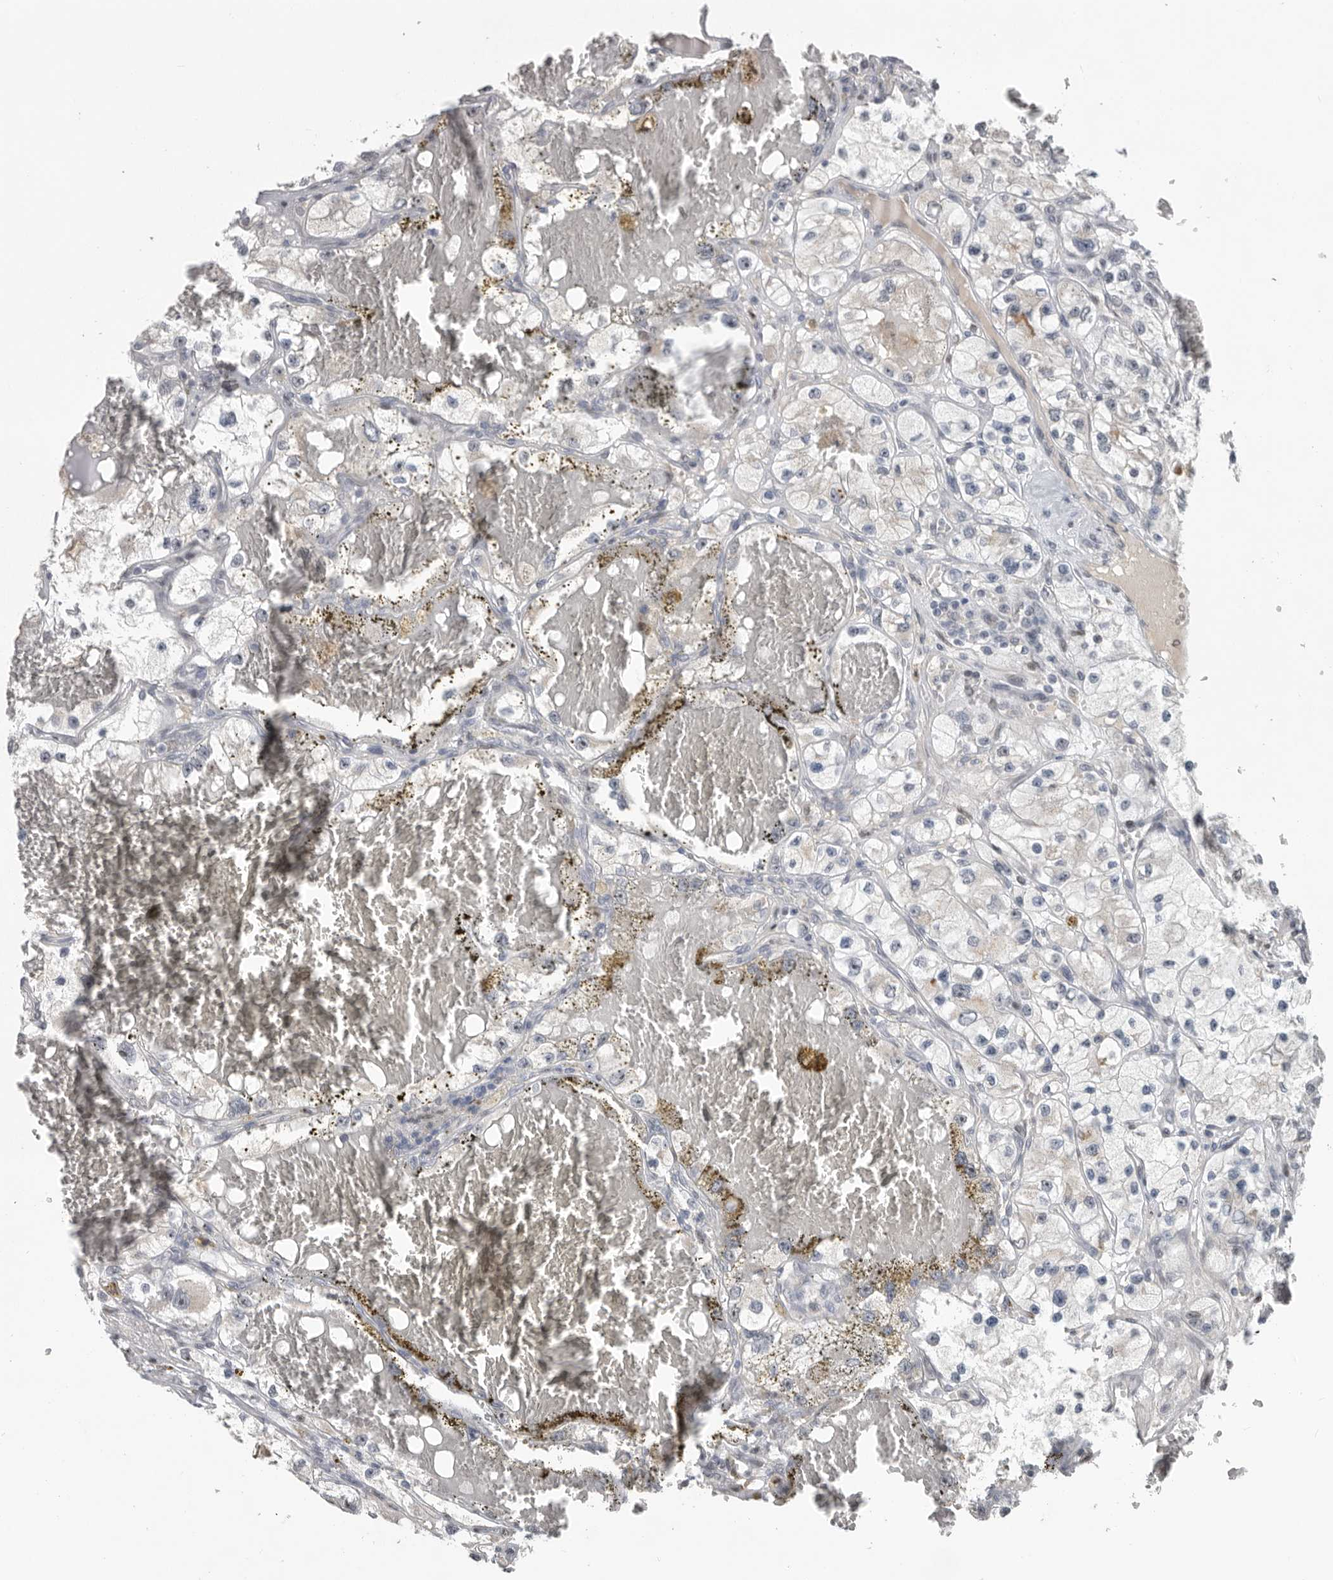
{"staining": {"intensity": "negative", "quantity": "none", "location": "none"}, "tissue": "renal cancer", "cell_type": "Tumor cells", "image_type": "cancer", "snomed": [{"axis": "morphology", "description": "Adenocarcinoma, NOS"}, {"axis": "topography", "description": "Kidney"}], "caption": "A photomicrograph of human renal cancer is negative for staining in tumor cells. (Stains: DAB (3,3'-diaminobenzidine) immunohistochemistry (IHC) with hematoxylin counter stain, Microscopy: brightfield microscopy at high magnification).", "gene": "PCMTD1", "patient": {"sex": "female", "age": 57}}